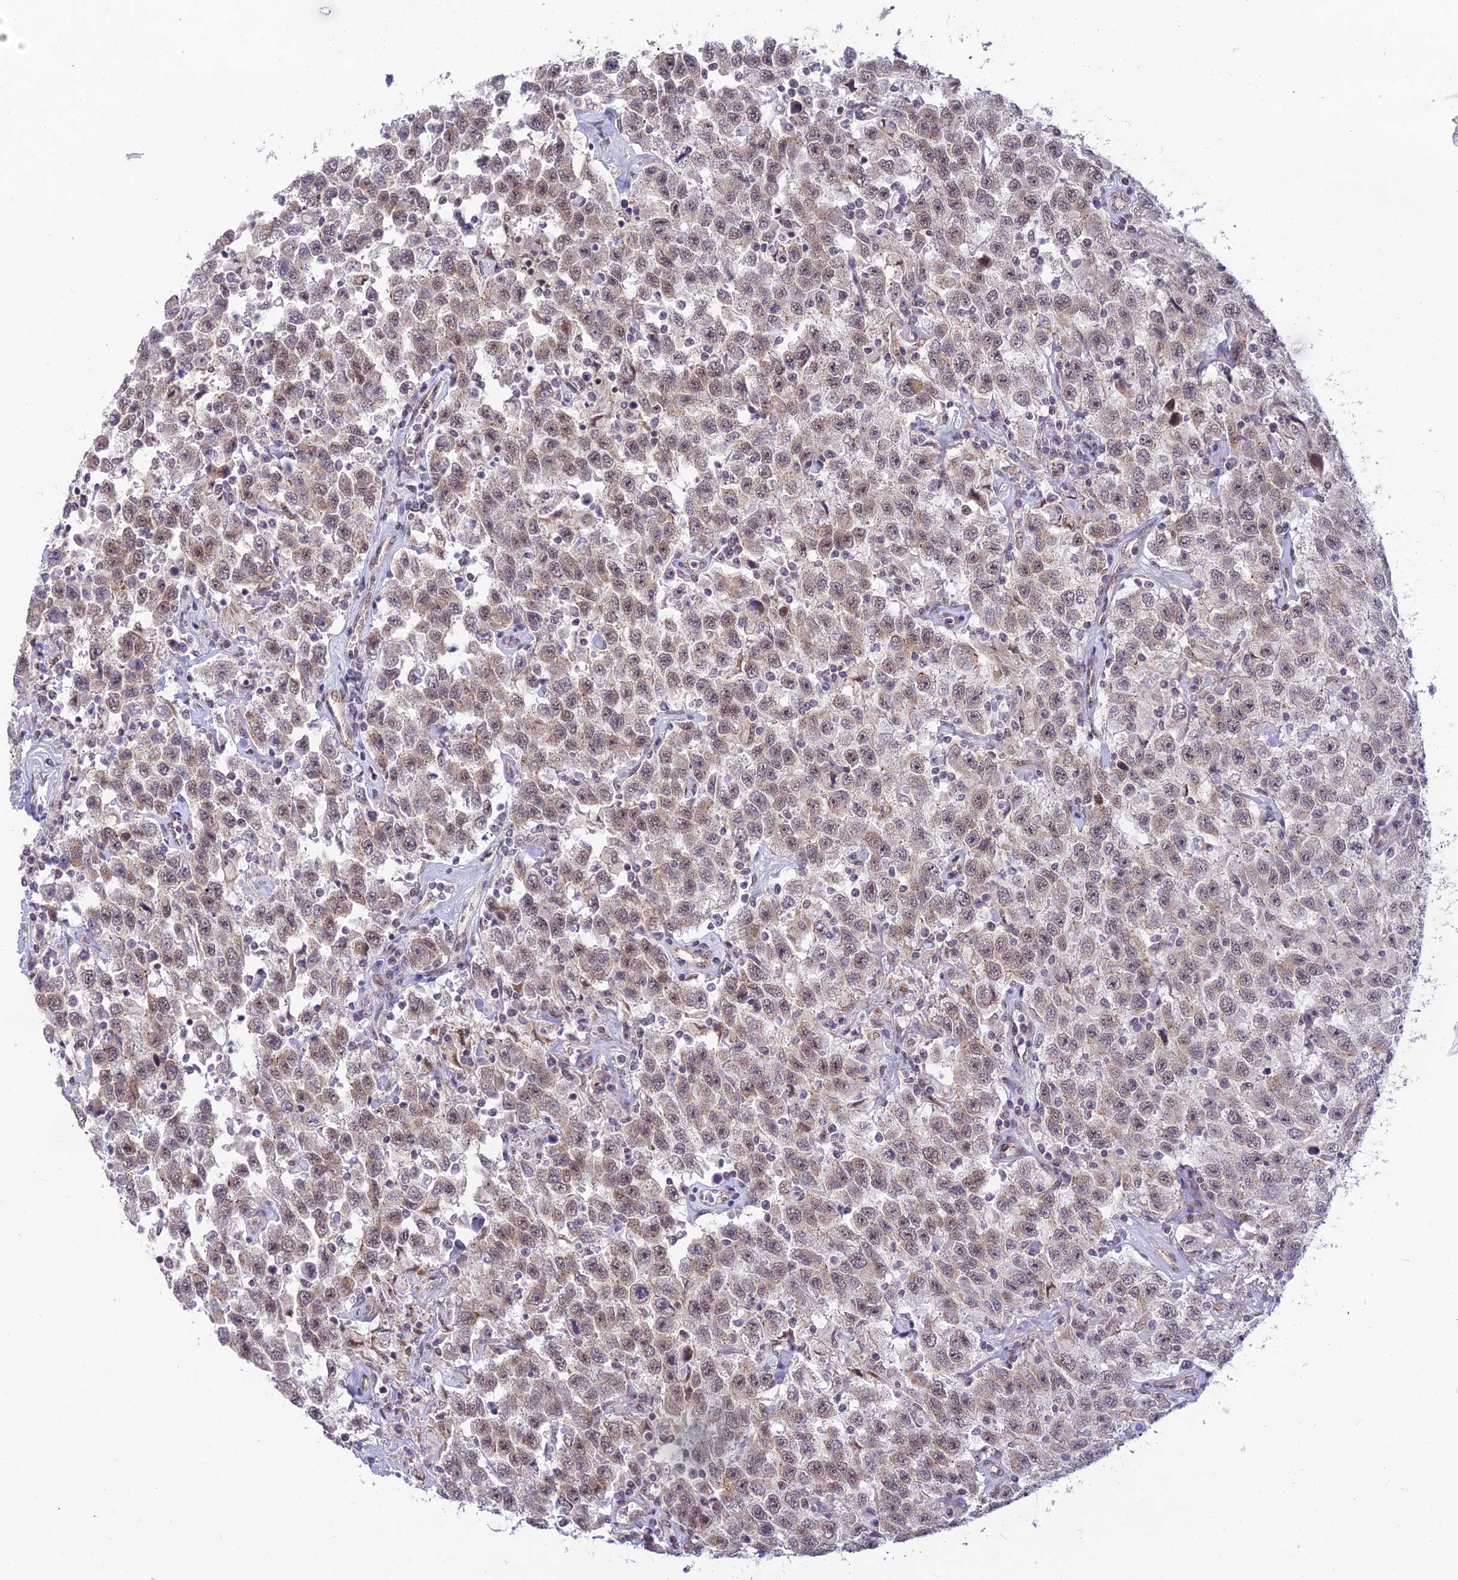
{"staining": {"intensity": "weak", "quantity": "25%-75%", "location": "nuclear"}, "tissue": "testis cancer", "cell_type": "Tumor cells", "image_type": "cancer", "snomed": [{"axis": "morphology", "description": "Seminoma, NOS"}, {"axis": "topography", "description": "Testis"}], "caption": "IHC staining of testis cancer, which reveals low levels of weak nuclear staining in approximately 25%-75% of tumor cells indicating weak nuclear protein positivity. The staining was performed using DAB (3,3'-diaminobenzidine) (brown) for protein detection and nuclei were counterstained in hematoxylin (blue).", "gene": "MICOS13", "patient": {"sex": "male", "age": 41}}